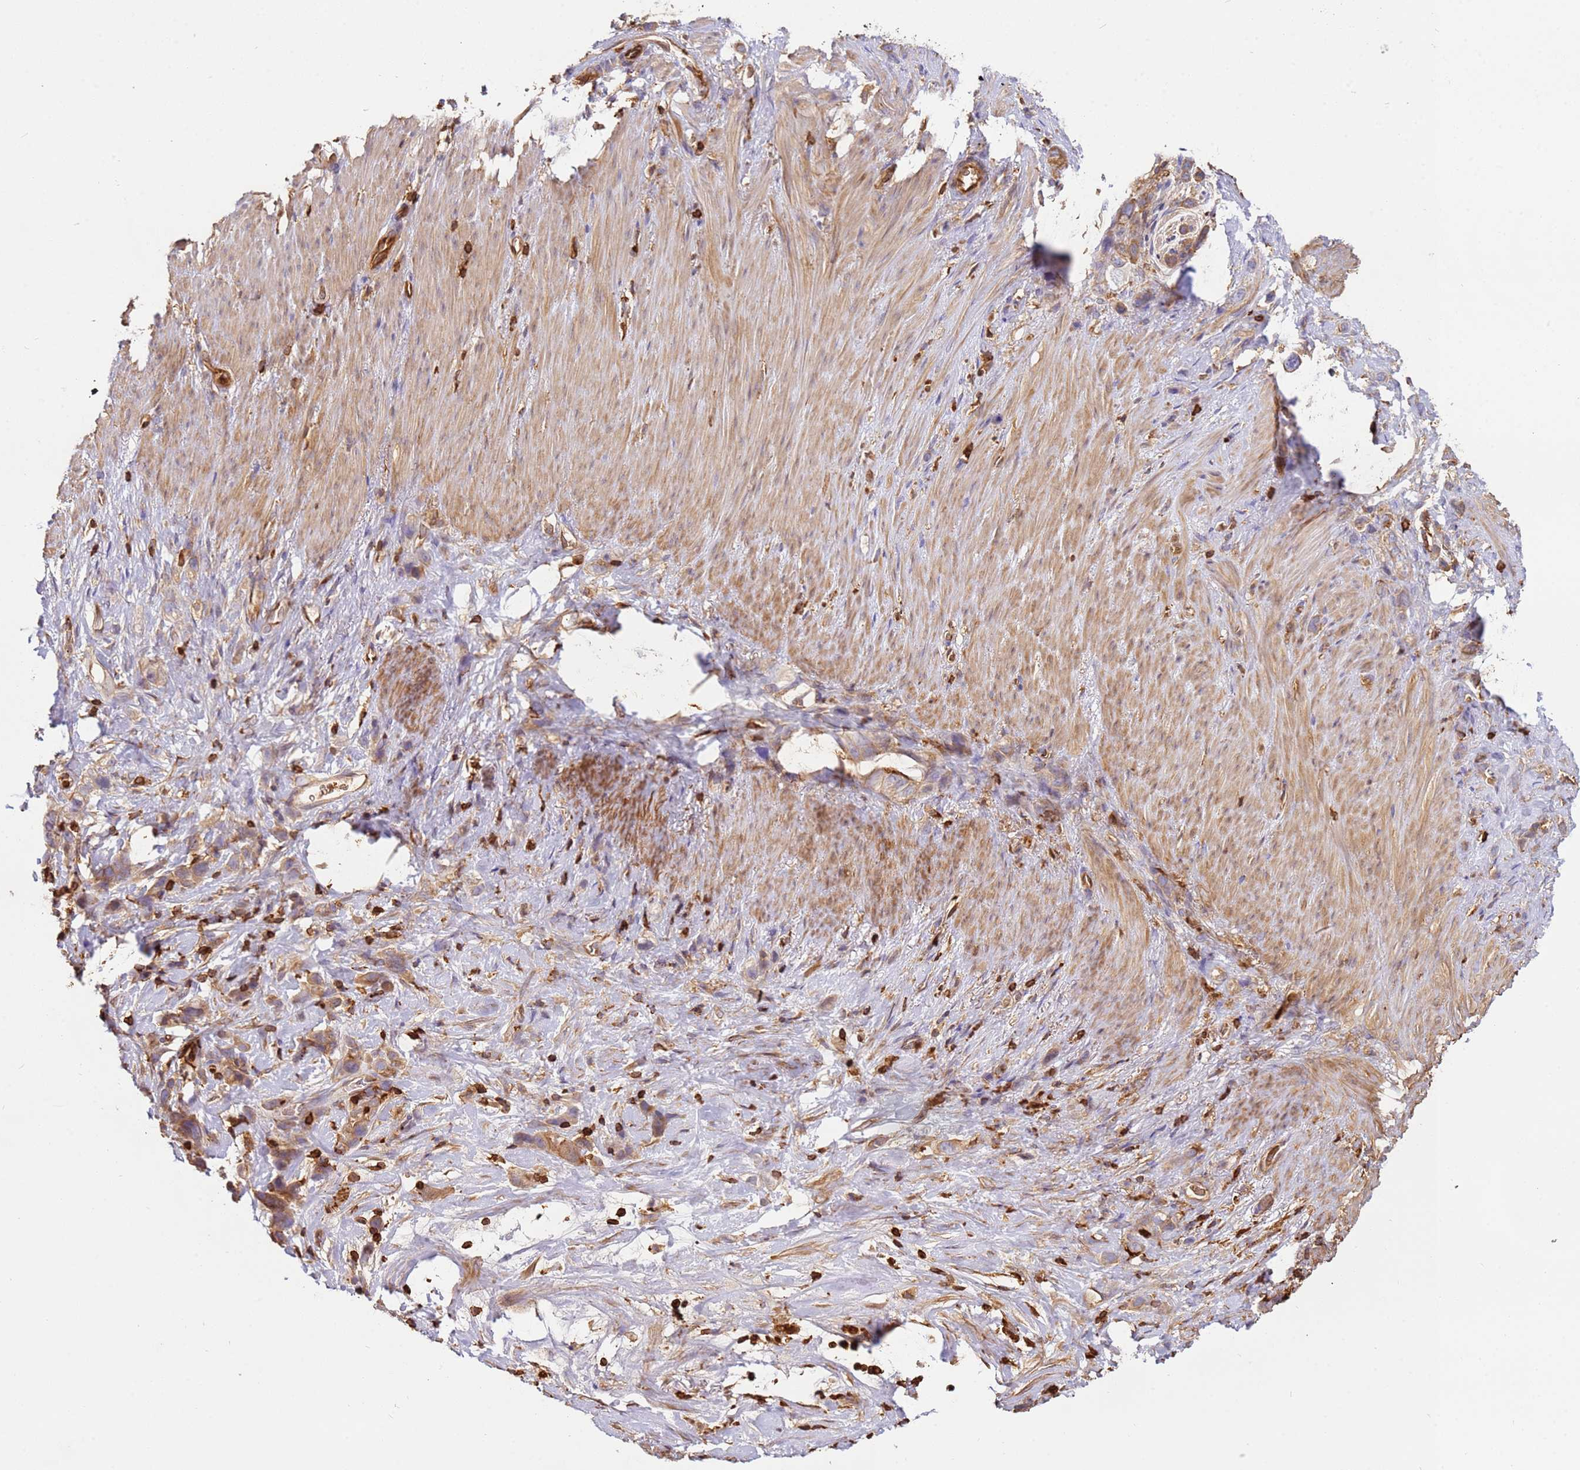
{"staining": {"intensity": "moderate", "quantity": ">75%", "location": "cytoplasmic/membranous"}, "tissue": "stomach cancer", "cell_type": "Tumor cells", "image_type": "cancer", "snomed": [{"axis": "morphology", "description": "Adenocarcinoma, NOS"}, {"axis": "topography", "description": "Stomach"}], "caption": "Tumor cells show medium levels of moderate cytoplasmic/membranous expression in approximately >75% of cells in human adenocarcinoma (stomach).", "gene": "OR6P1", "patient": {"sex": "female", "age": 65}}